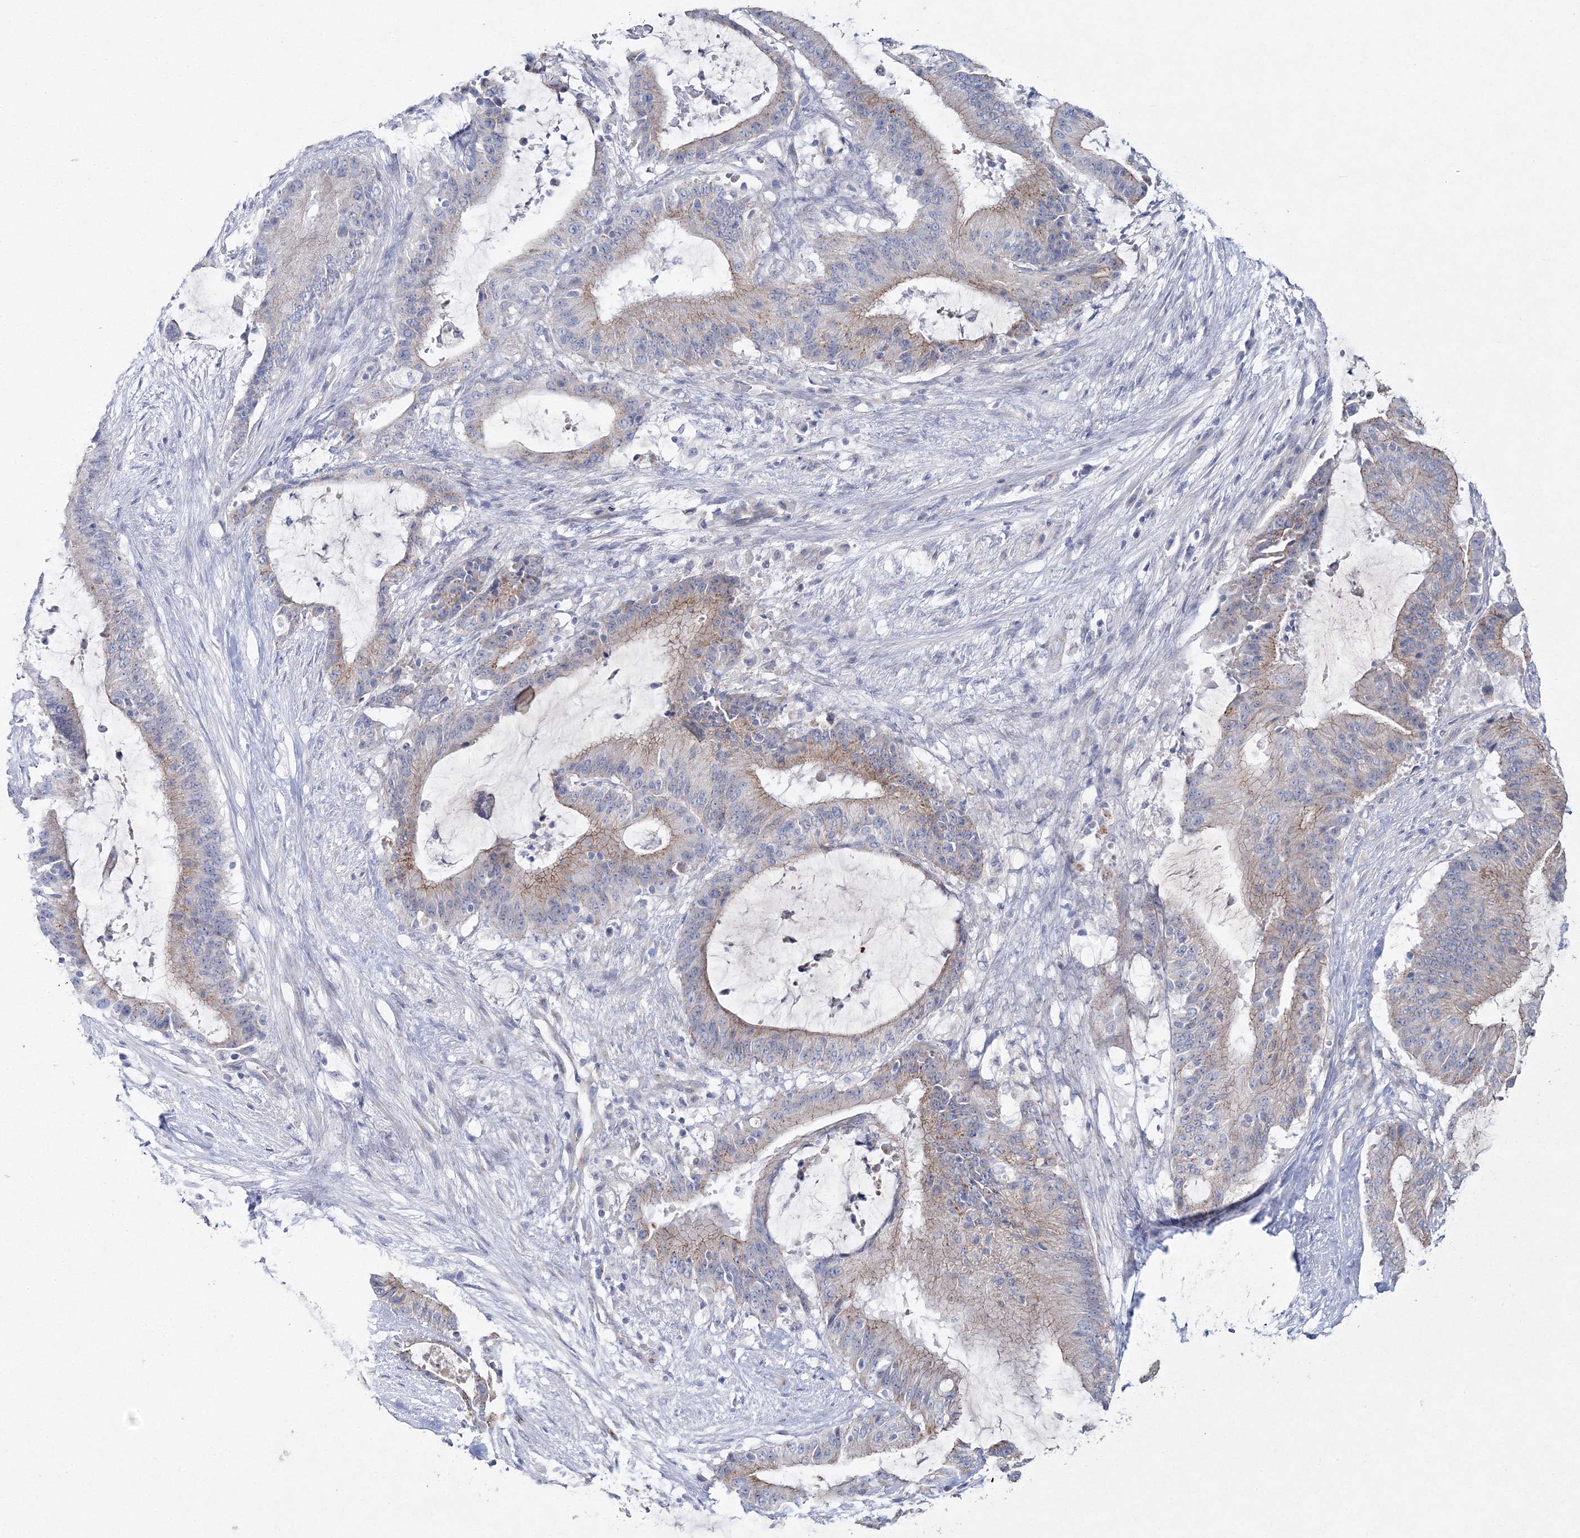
{"staining": {"intensity": "moderate", "quantity": "<25%", "location": "cytoplasmic/membranous"}, "tissue": "liver cancer", "cell_type": "Tumor cells", "image_type": "cancer", "snomed": [{"axis": "morphology", "description": "Normal tissue, NOS"}, {"axis": "morphology", "description": "Cholangiocarcinoma"}, {"axis": "topography", "description": "Liver"}, {"axis": "topography", "description": "Peripheral nerve tissue"}], "caption": "The photomicrograph exhibits staining of liver cancer (cholangiocarcinoma), revealing moderate cytoplasmic/membranous protein positivity (brown color) within tumor cells.", "gene": "NAA40", "patient": {"sex": "female", "age": 73}}